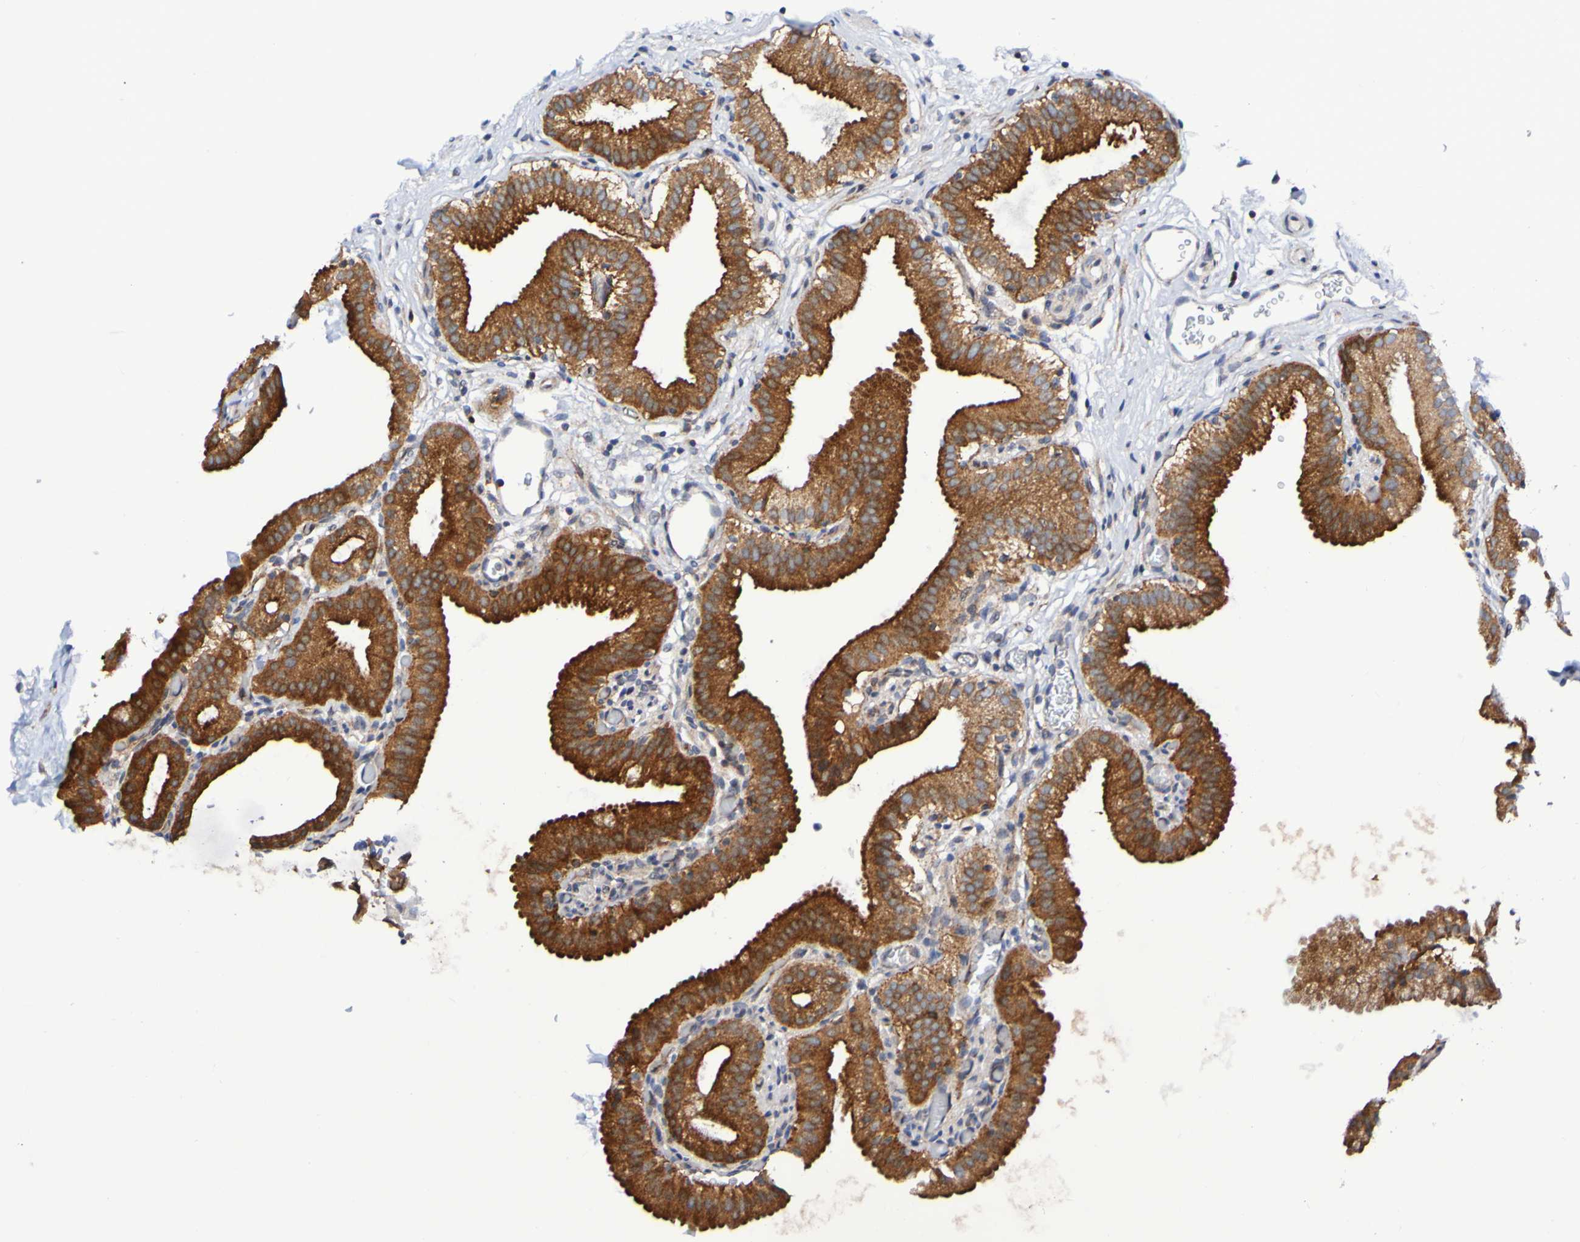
{"staining": {"intensity": "strong", "quantity": ">75%", "location": "cytoplasmic/membranous"}, "tissue": "gallbladder", "cell_type": "Glandular cells", "image_type": "normal", "snomed": [{"axis": "morphology", "description": "Normal tissue, NOS"}, {"axis": "topography", "description": "Gallbladder"}], "caption": "IHC staining of normal gallbladder, which reveals high levels of strong cytoplasmic/membranous positivity in about >75% of glandular cells indicating strong cytoplasmic/membranous protein expression. The staining was performed using DAB (3,3'-diaminobenzidine) (brown) for protein detection and nuclei were counterstained in hematoxylin (blue).", "gene": "GJB1", "patient": {"sex": "male", "age": 54}}